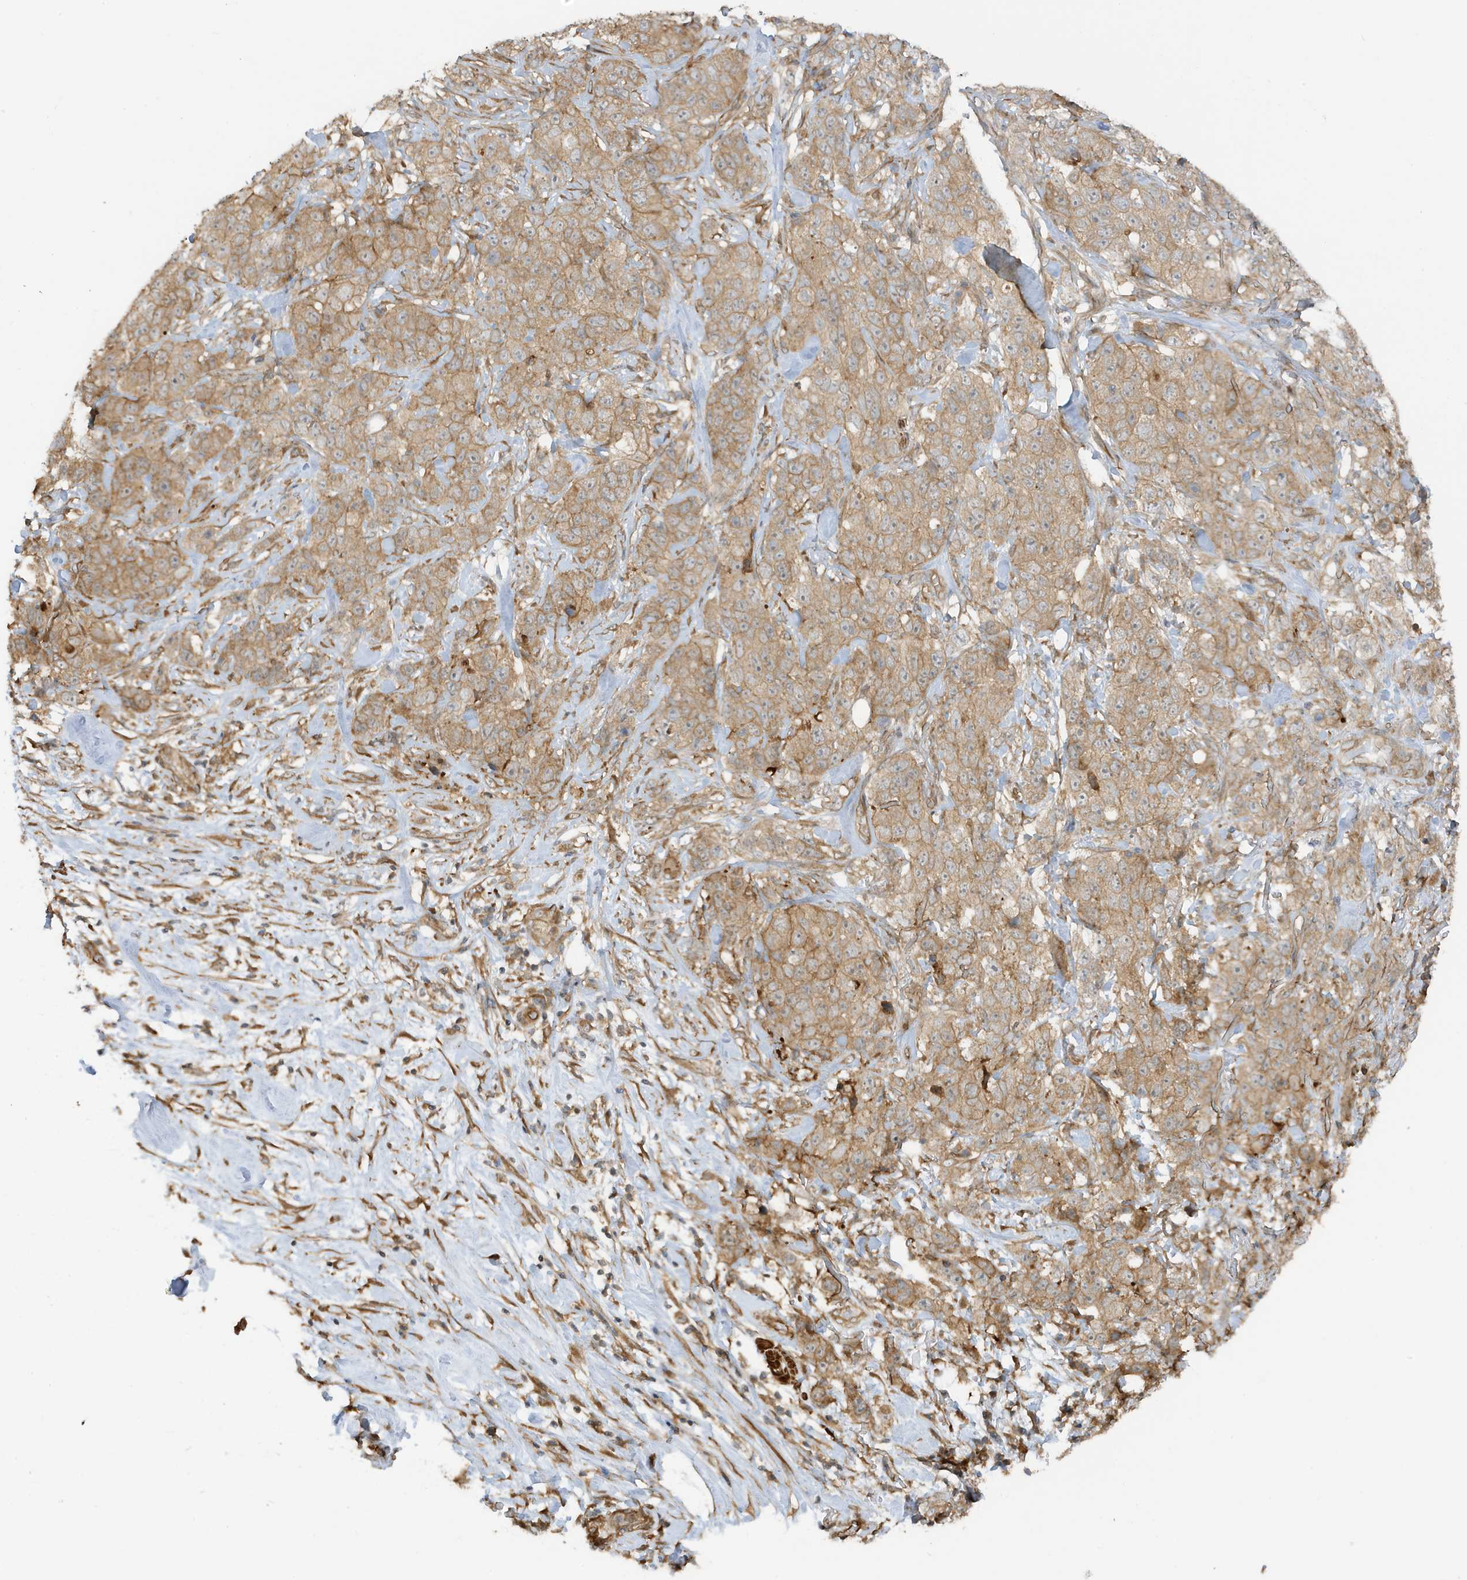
{"staining": {"intensity": "moderate", "quantity": ">75%", "location": "cytoplasmic/membranous"}, "tissue": "stomach cancer", "cell_type": "Tumor cells", "image_type": "cancer", "snomed": [{"axis": "morphology", "description": "Adenocarcinoma, NOS"}, {"axis": "topography", "description": "Stomach"}], "caption": "Protein analysis of adenocarcinoma (stomach) tissue reveals moderate cytoplasmic/membranous positivity in about >75% of tumor cells. The staining is performed using DAB (3,3'-diaminobenzidine) brown chromogen to label protein expression. The nuclei are counter-stained blue using hematoxylin.", "gene": "CDC42EP3", "patient": {"sex": "male", "age": 48}}